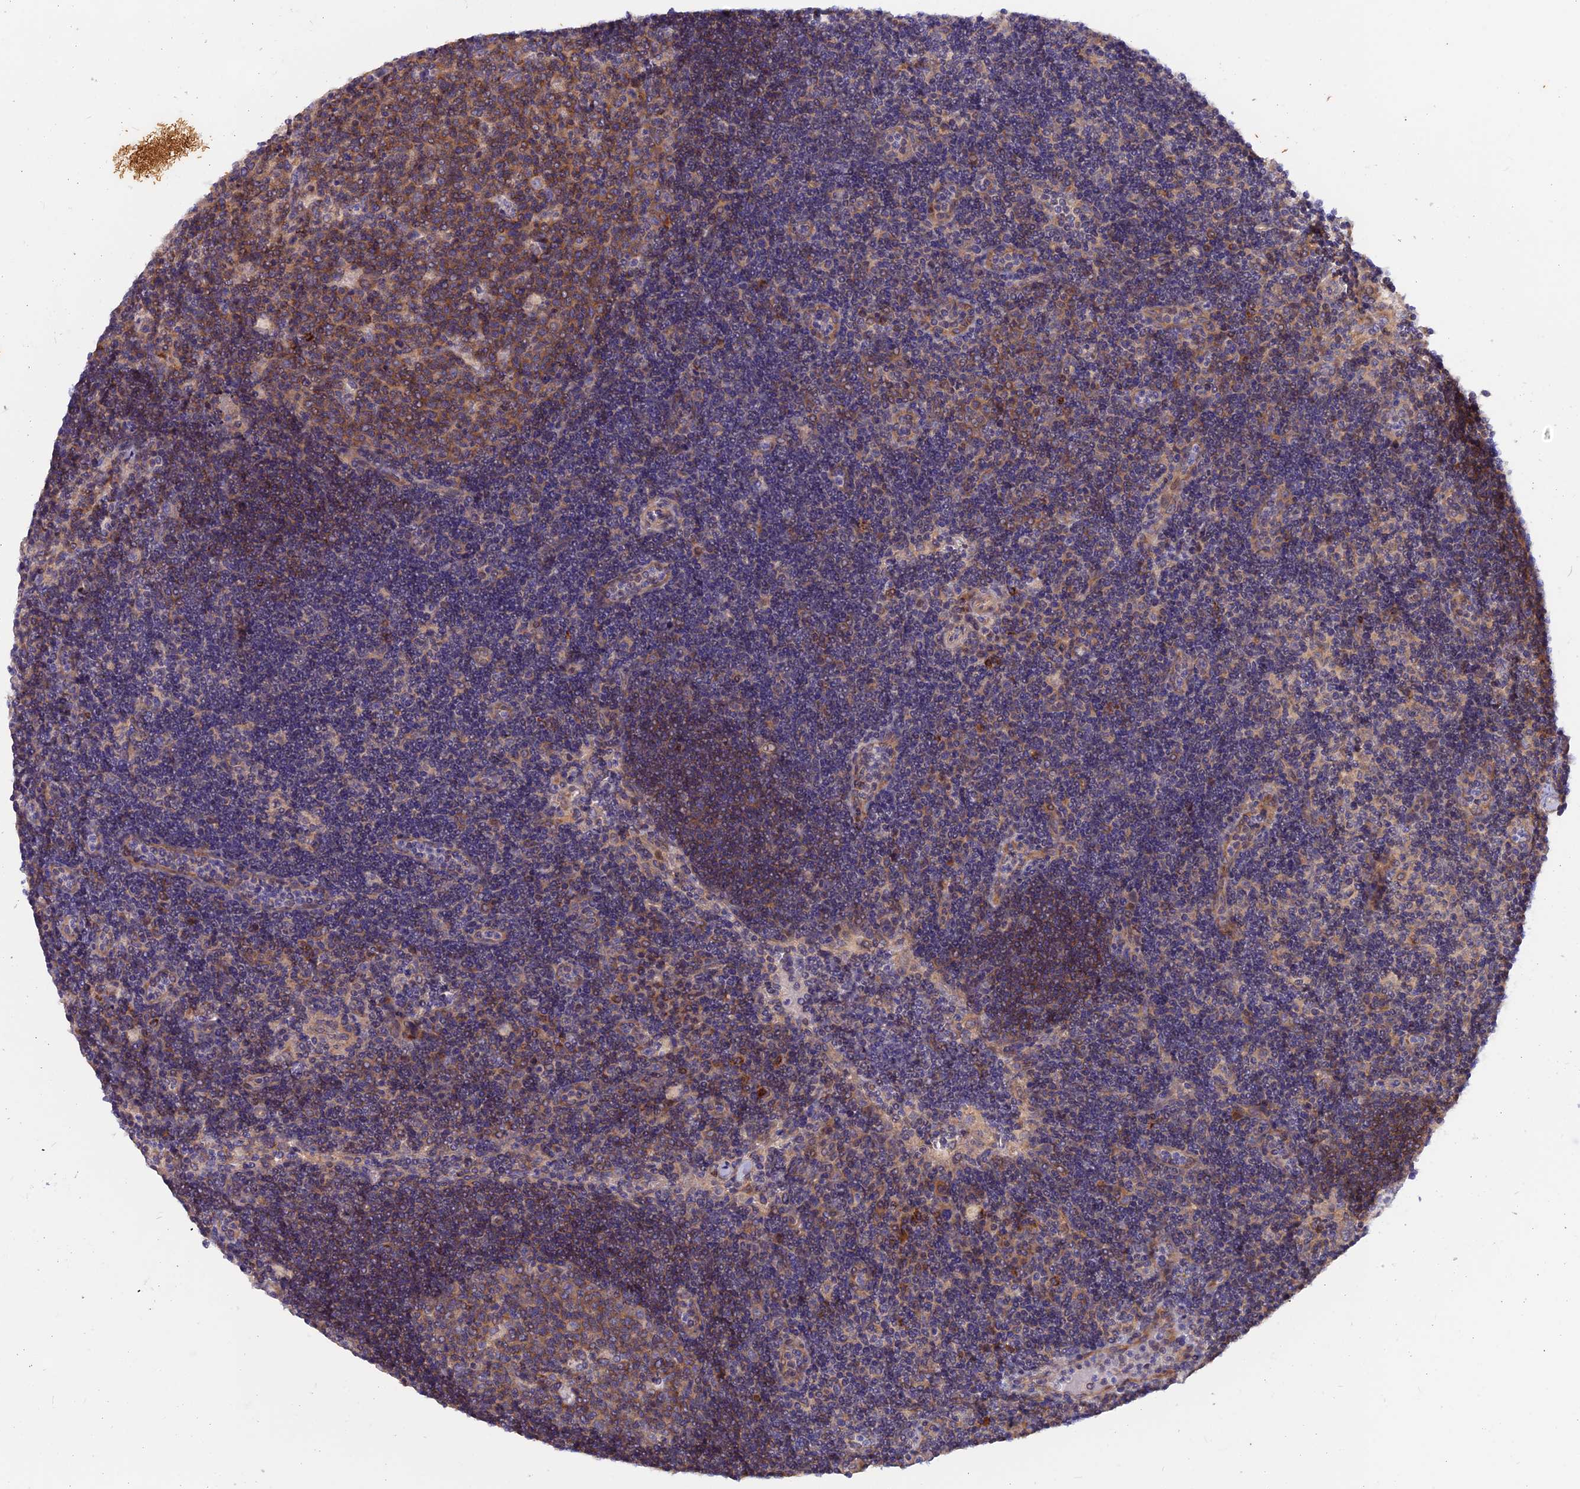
{"staining": {"intensity": "moderate", "quantity": ">75%", "location": "cytoplasmic/membranous"}, "tissue": "lymph node", "cell_type": "Germinal center cells", "image_type": "normal", "snomed": [{"axis": "morphology", "description": "Normal tissue, NOS"}, {"axis": "topography", "description": "Lymph node"}], "caption": "The immunohistochemical stain labels moderate cytoplasmic/membranous expression in germinal center cells of normal lymph node. Nuclei are stained in blue.", "gene": "HYCC1", "patient": {"sex": "female", "age": 32}}